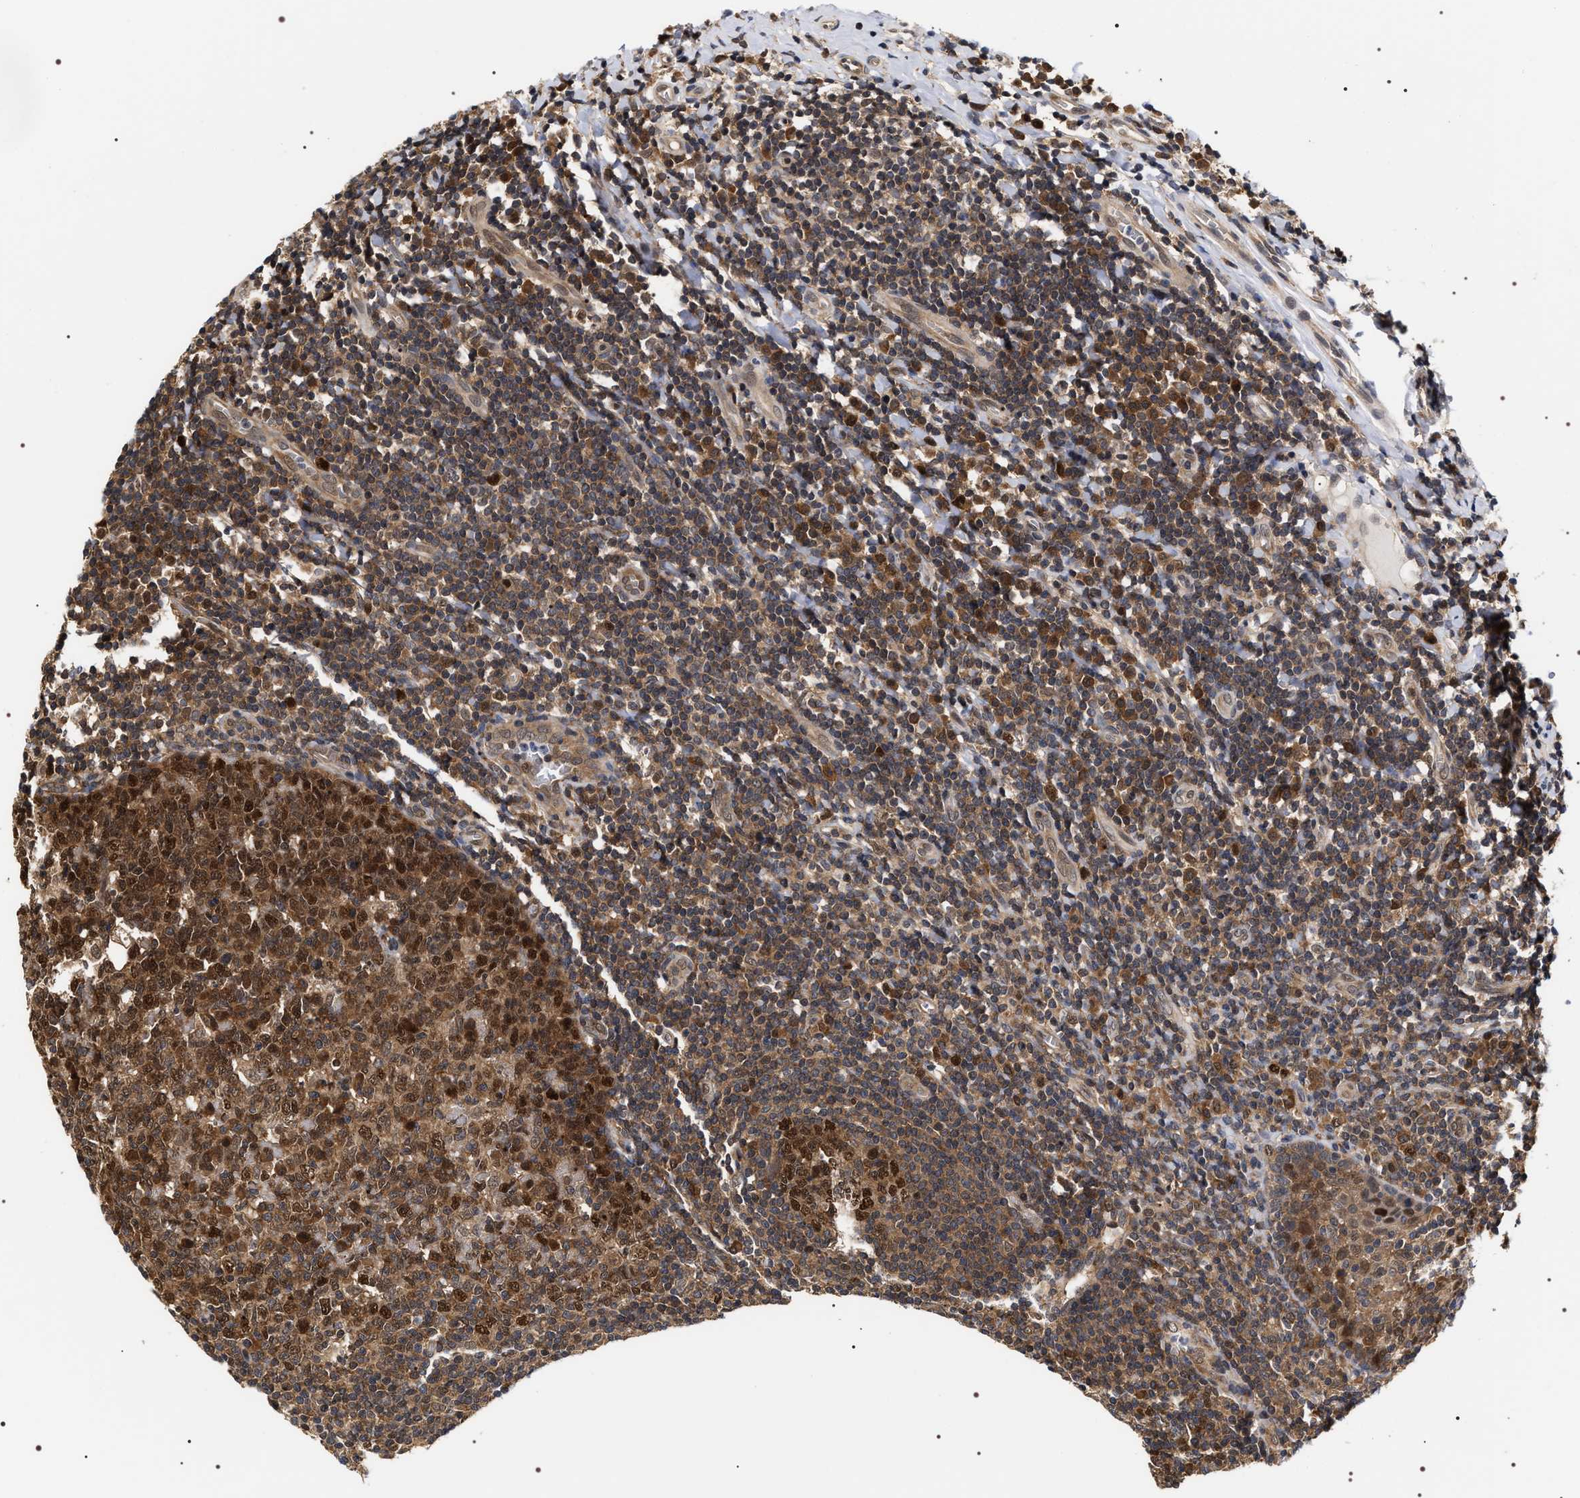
{"staining": {"intensity": "strong", "quantity": ">75%", "location": "cytoplasmic/membranous,nuclear"}, "tissue": "tonsil", "cell_type": "Germinal center cells", "image_type": "normal", "snomed": [{"axis": "morphology", "description": "Normal tissue, NOS"}, {"axis": "topography", "description": "Tonsil"}], "caption": "This micrograph demonstrates normal tonsil stained with immunohistochemistry to label a protein in brown. The cytoplasmic/membranous,nuclear of germinal center cells show strong positivity for the protein. Nuclei are counter-stained blue.", "gene": "BAG6", "patient": {"sex": "male", "age": 31}}